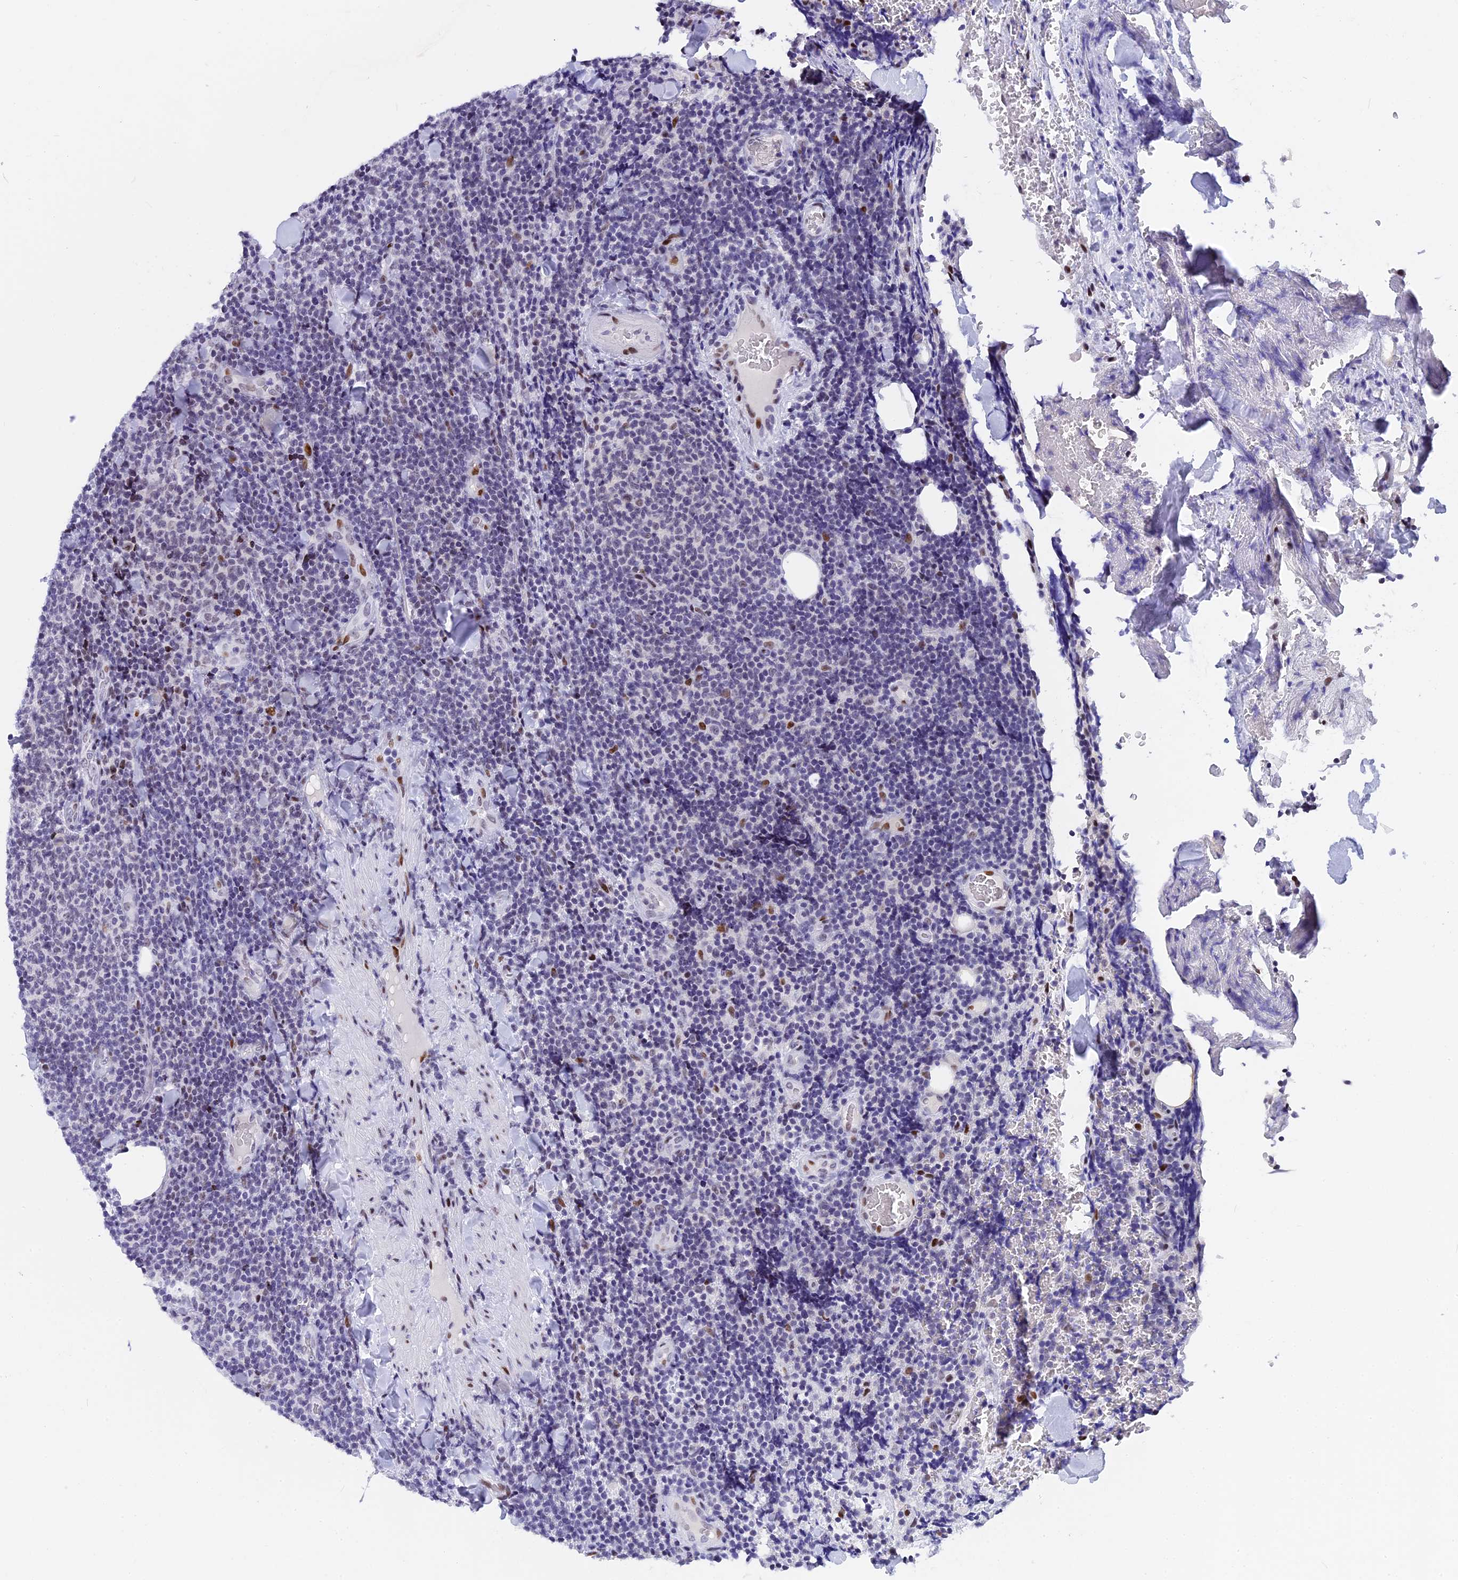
{"staining": {"intensity": "negative", "quantity": "none", "location": "none"}, "tissue": "lymphoma", "cell_type": "Tumor cells", "image_type": "cancer", "snomed": [{"axis": "morphology", "description": "Malignant lymphoma, non-Hodgkin's type, Low grade"}, {"axis": "topography", "description": "Lymph node"}], "caption": "Immunohistochemical staining of lymphoma shows no significant positivity in tumor cells.", "gene": "NSA2", "patient": {"sex": "male", "age": 66}}